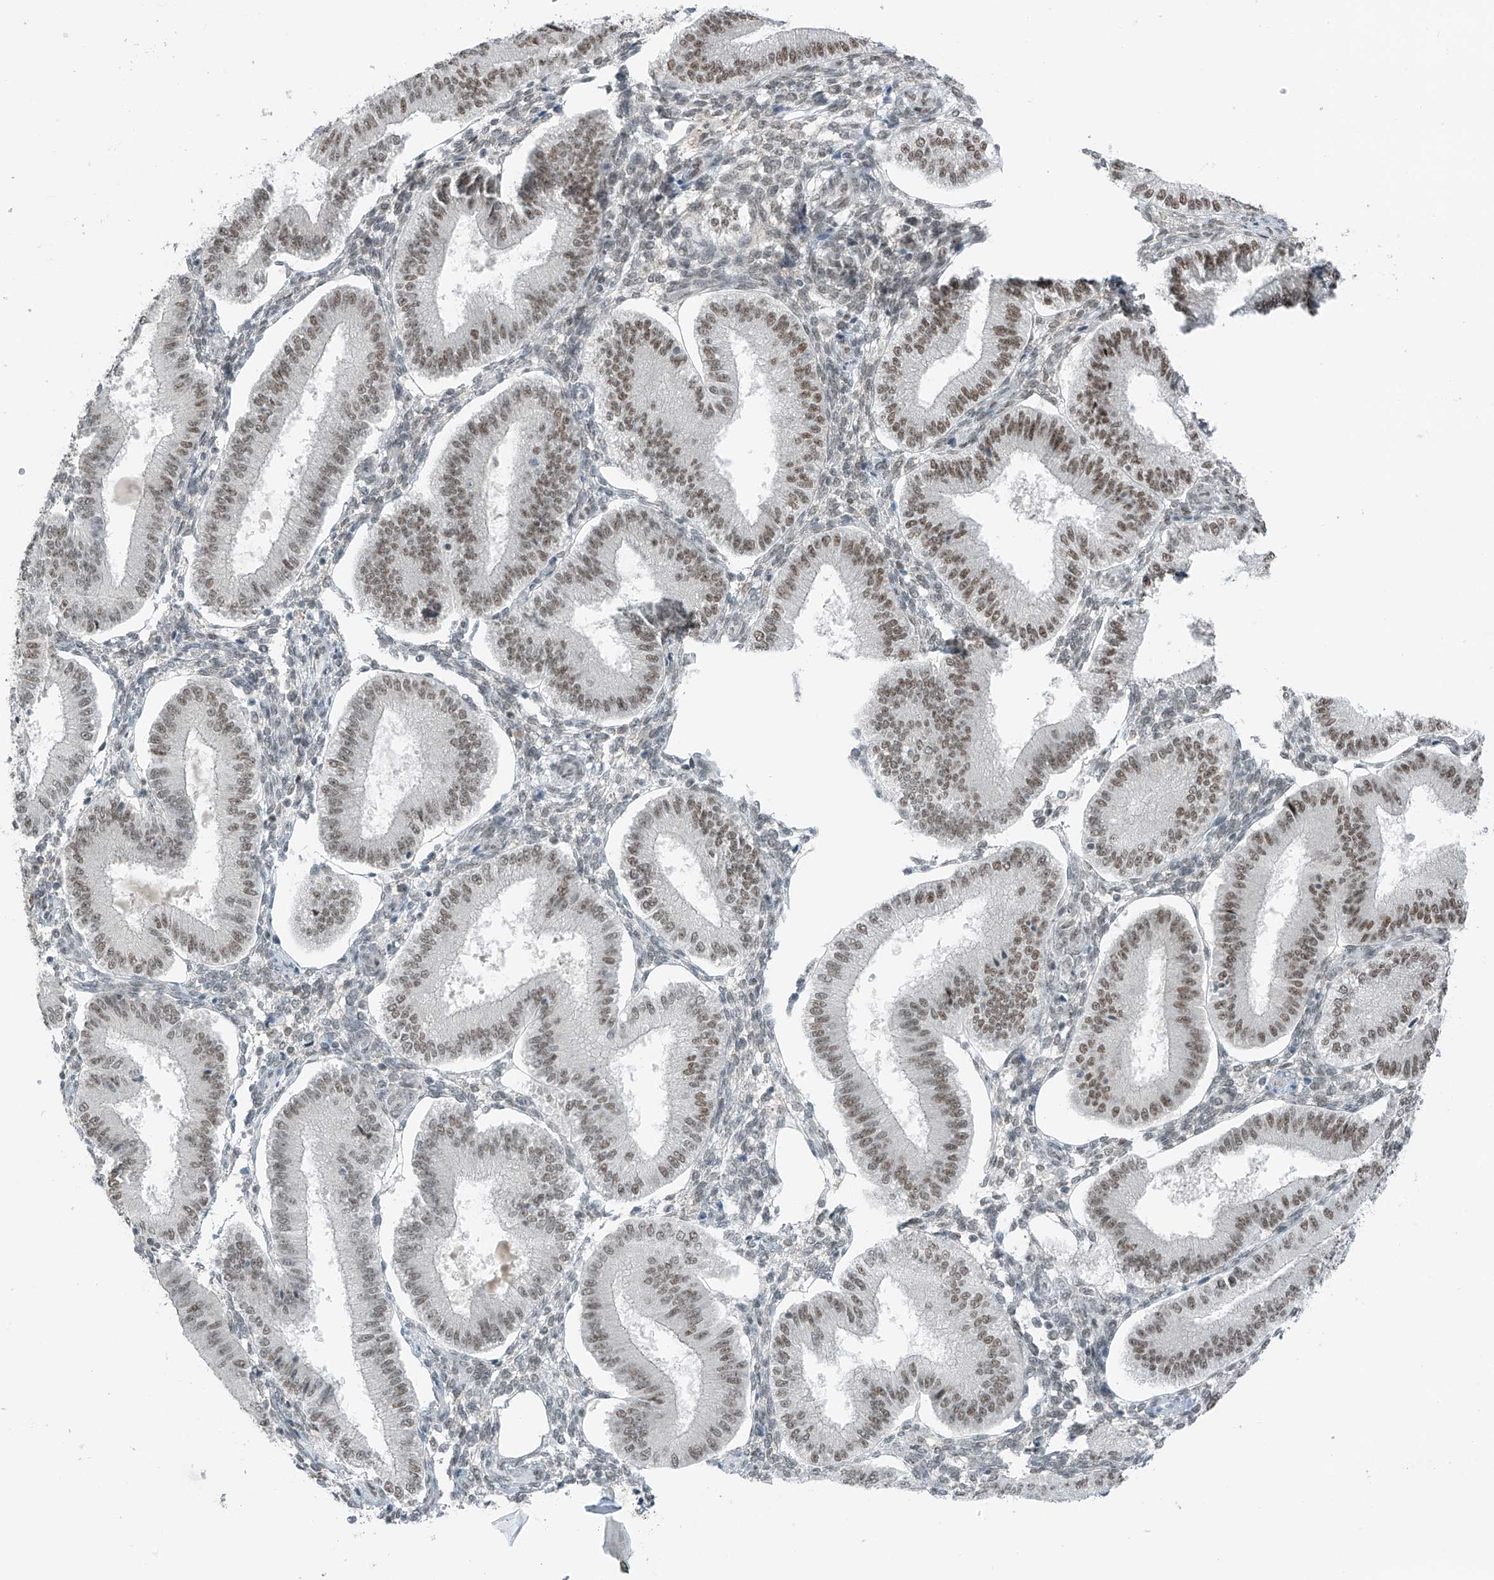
{"staining": {"intensity": "negative", "quantity": "none", "location": "none"}, "tissue": "endometrium", "cell_type": "Cells in endometrial stroma", "image_type": "normal", "snomed": [{"axis": "morphology", "description": "Normal tissue, NOS"}, {"axis": "topography", "description": "Endometrium"}], "caption": "Endometrium stained for a protein using IHC shows no positivity cells in endometrial stroma.", "gene": "WRNIP1", "patient": {"sex": "female", "age": 39}}